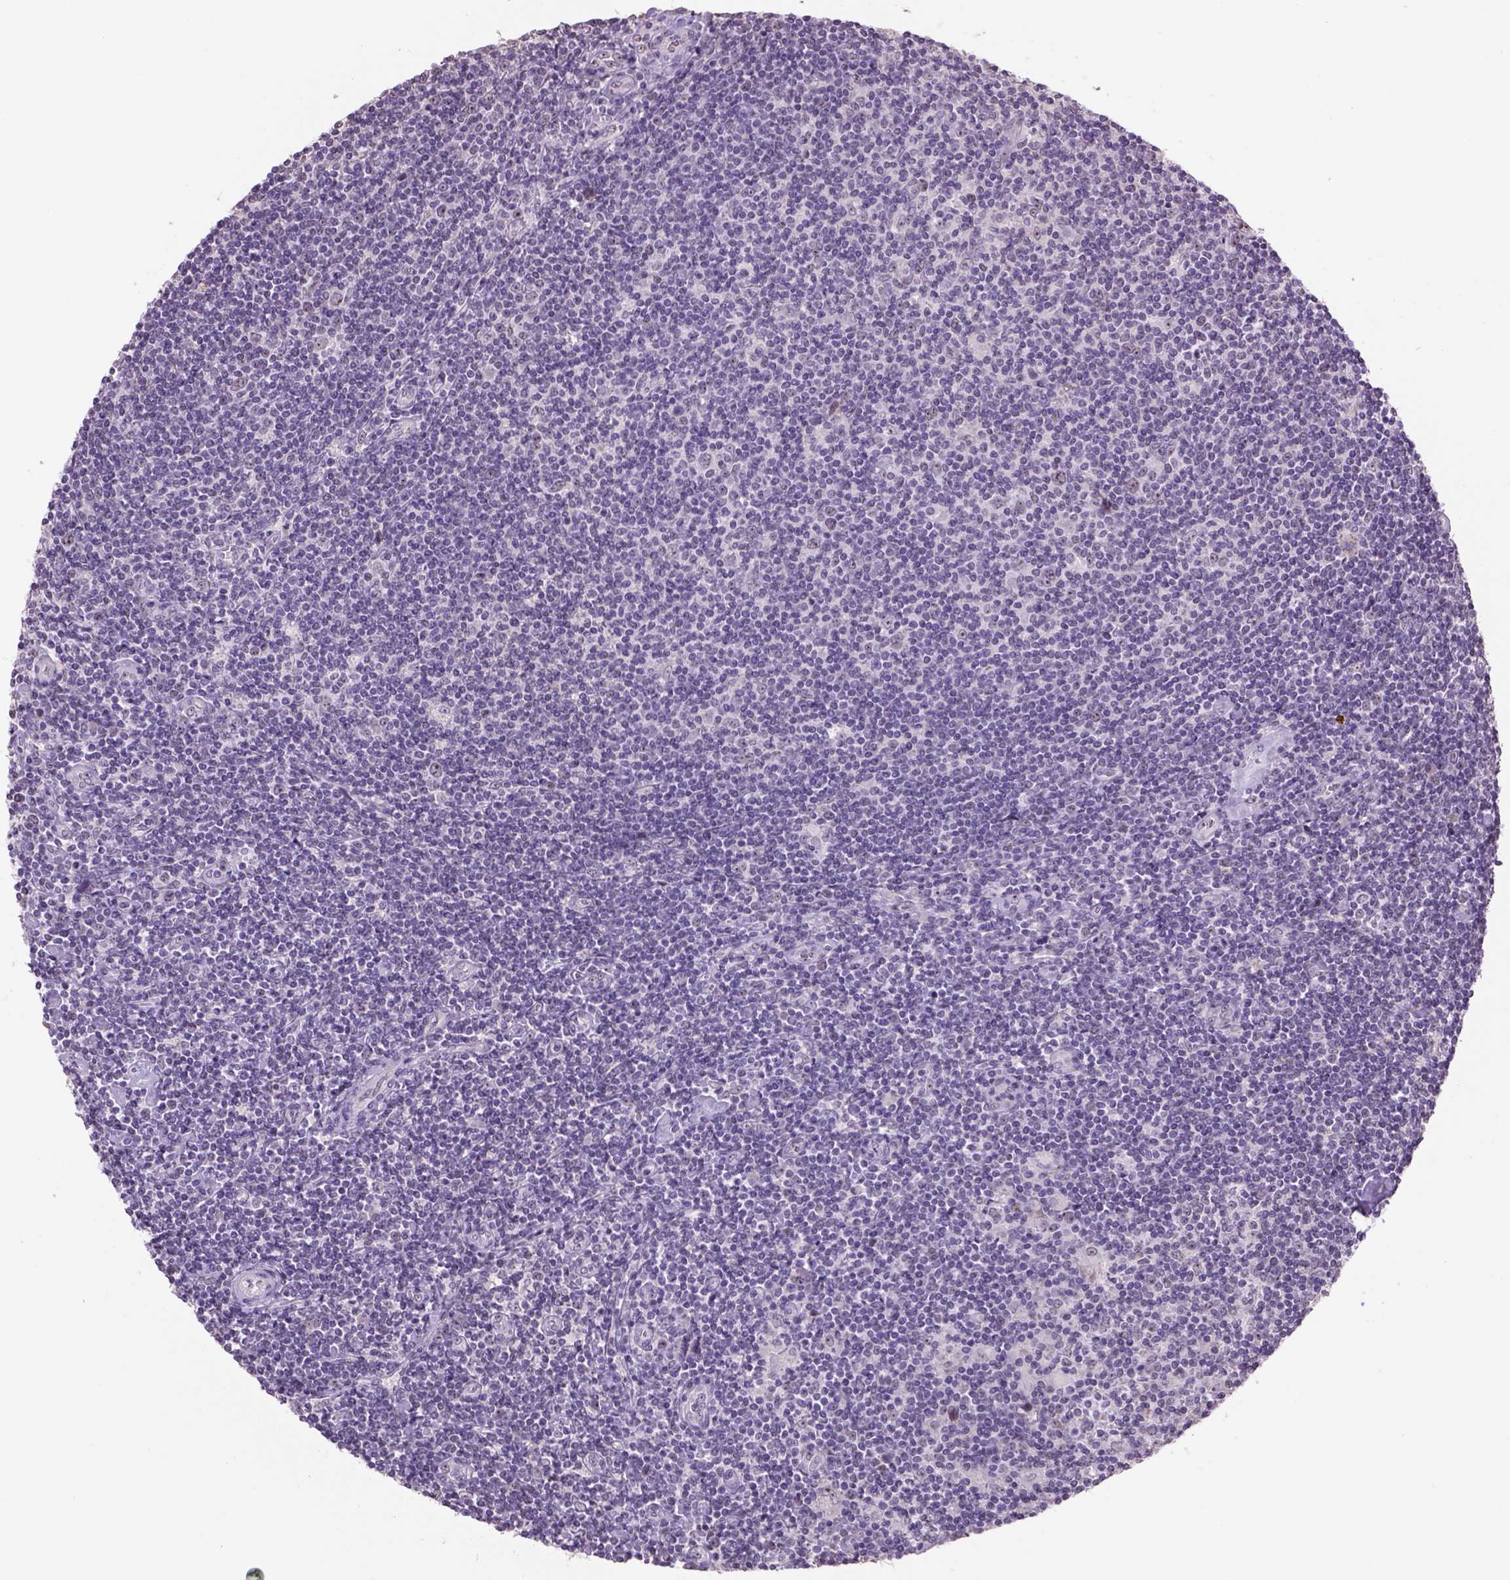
{"staining": {"intensity": "negative", "quantity": "none", "location": "none"}, "tissue": "lymphoma", "cell_type": "Tumor cells", "image_type": "cancer", "snomed": [{"axis": "morphology", "description": "Hodgkin's disease, NOS"}, {"axis": "topography", "description": "Lymph node"}], "caption": "Hodgkin's disease stained for a protein using immunohistochemistry reveals no staining tumor cells.", "gene": "DDX50", "patient": {"sex": "male", "age": 40}}